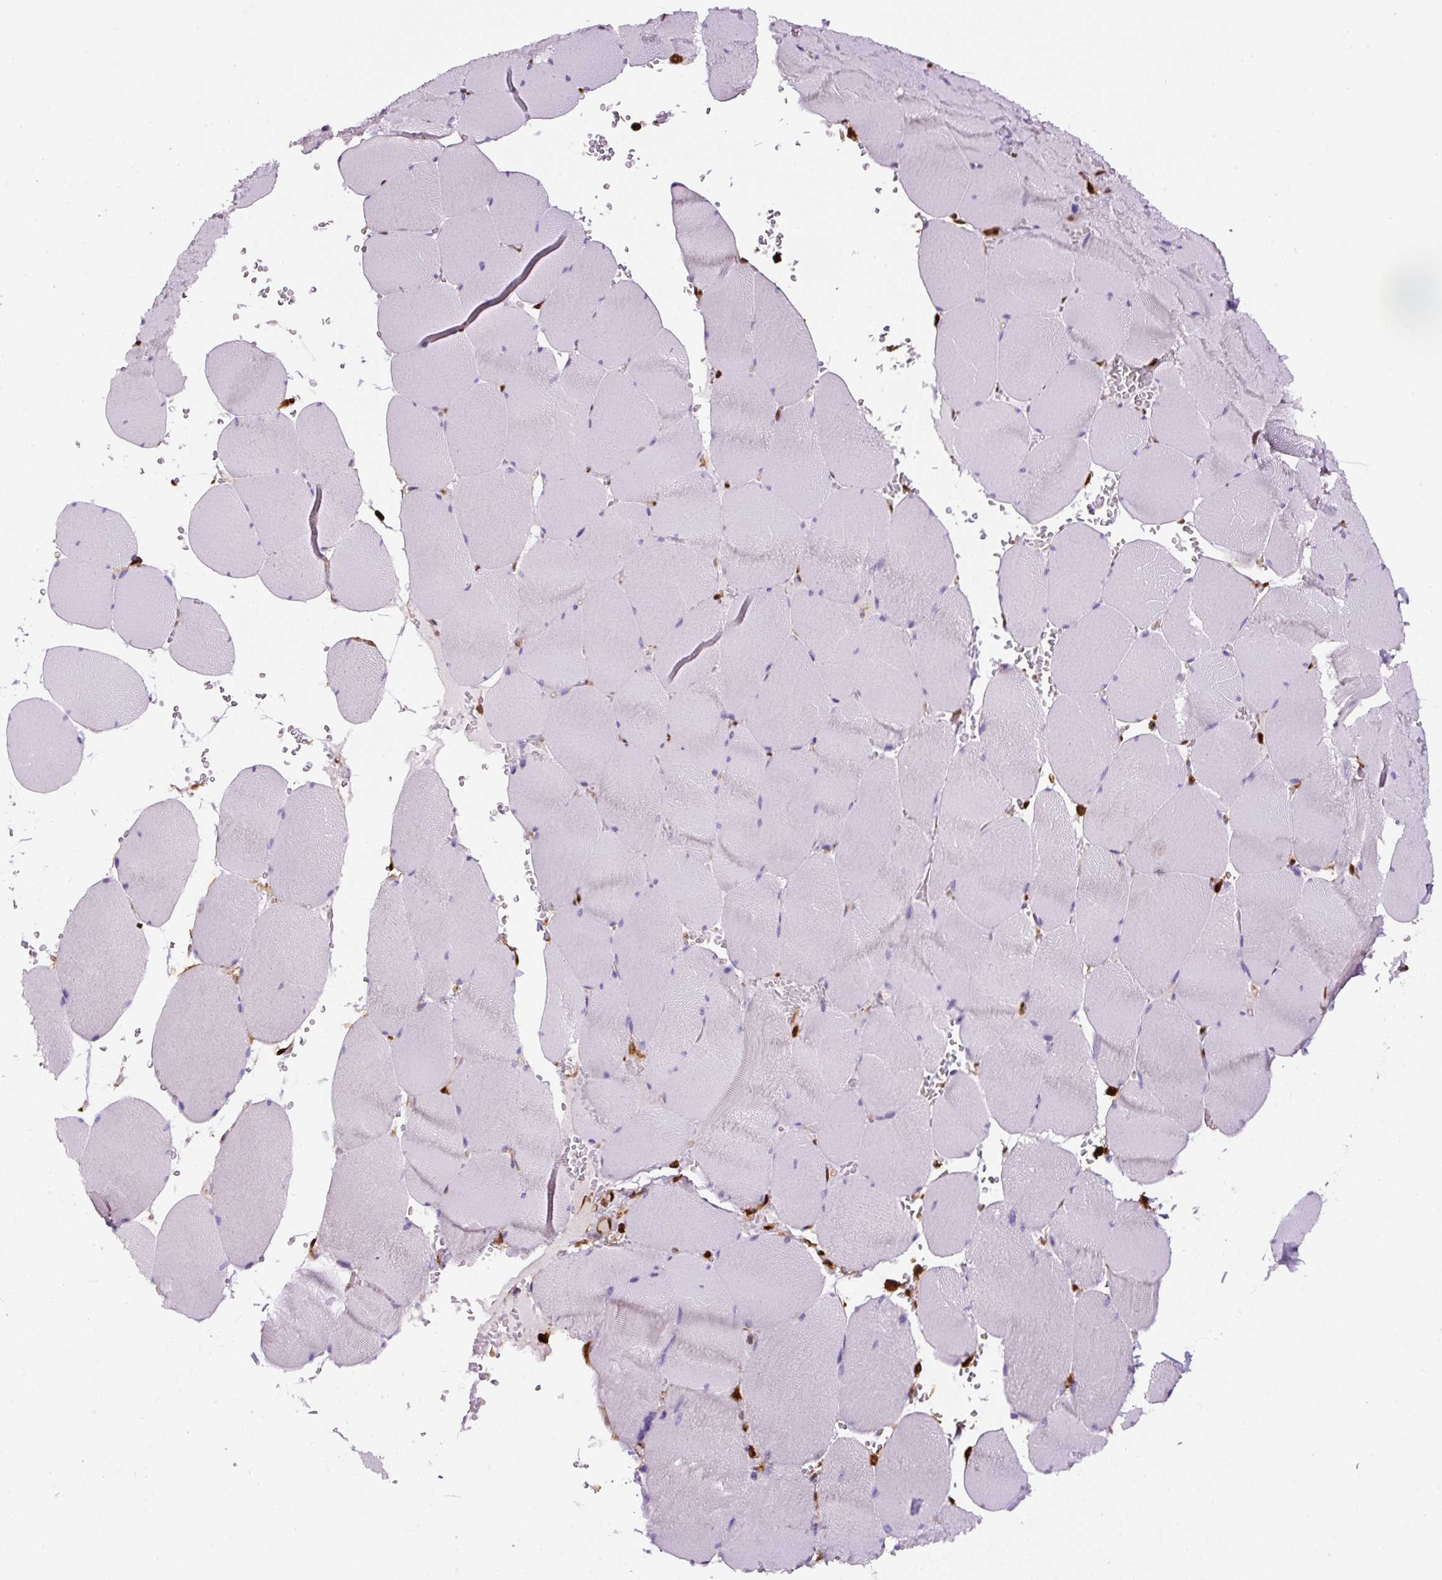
{"staining": {"intensity": "negative", "quantity": "none", "location": "none"}, "tissue": "skeletal muscle", "cell_type": "Myocytes", "image_type": "normal", "snomed": [{"axis": "morphology", "description": "Normal tissue, NOS"}, {"axis": "topography", "description": "Skeletal muscle"}, {"axis": "topography", "description": "Head-Neck"}], "caption": "The immunohistochemistry (IHC) image has no significant positivity in myocytes of skeletal muscle.", "gene": "ANXA1", "patient": {"sex": "male", "age": 66}}